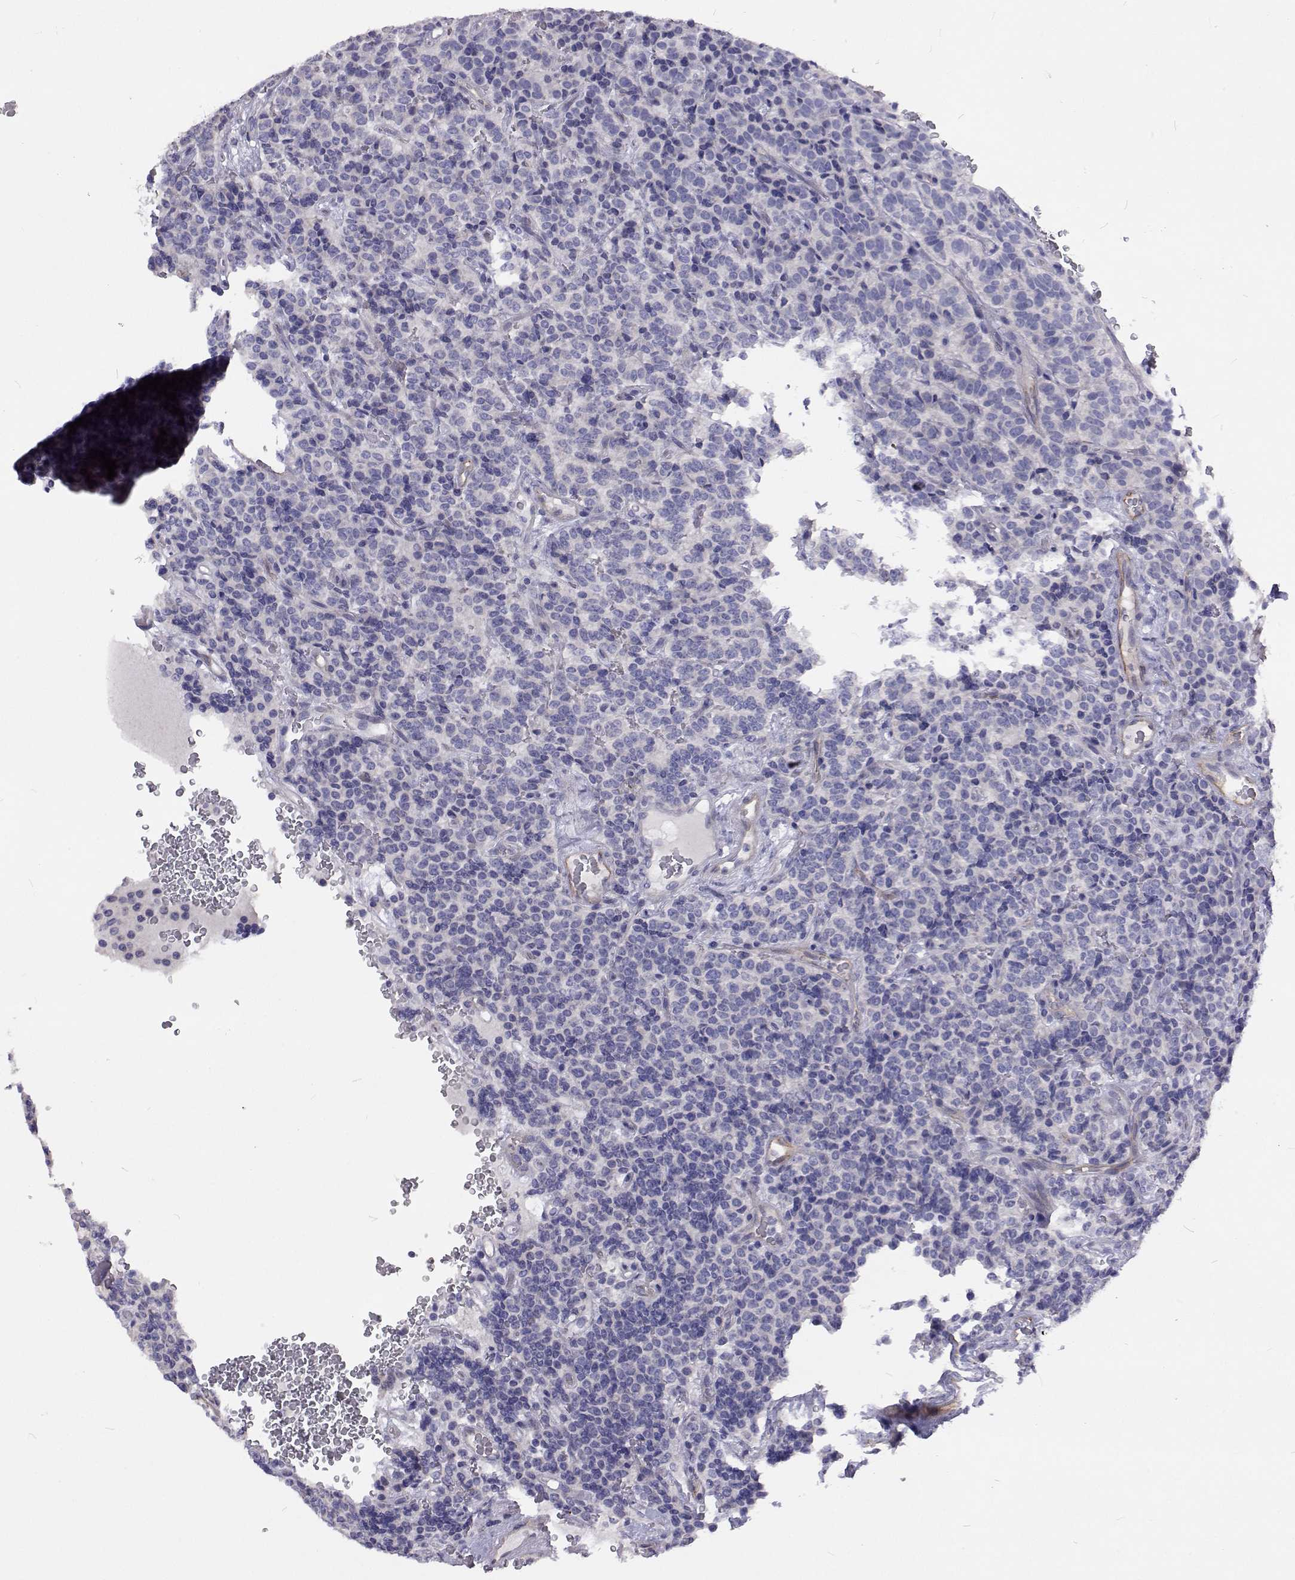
{"staining": {"intensity": "negative", "quantity": "none", "location": "none"}, "tissue": "carcinoid", "cell_type": "Tumor cells", "image_type": "cancer", "snomed": [{"axis": "morphology", "description": "Carcinoid, malignant, NOS"}, {"axis": "topography", "description": "Pancreas"}], "caption": "Tumor cells show no significant protein expression in carcinoid (malignant).", "gene": "NPR3", "patient": {"sex": "male", "age": 36}}